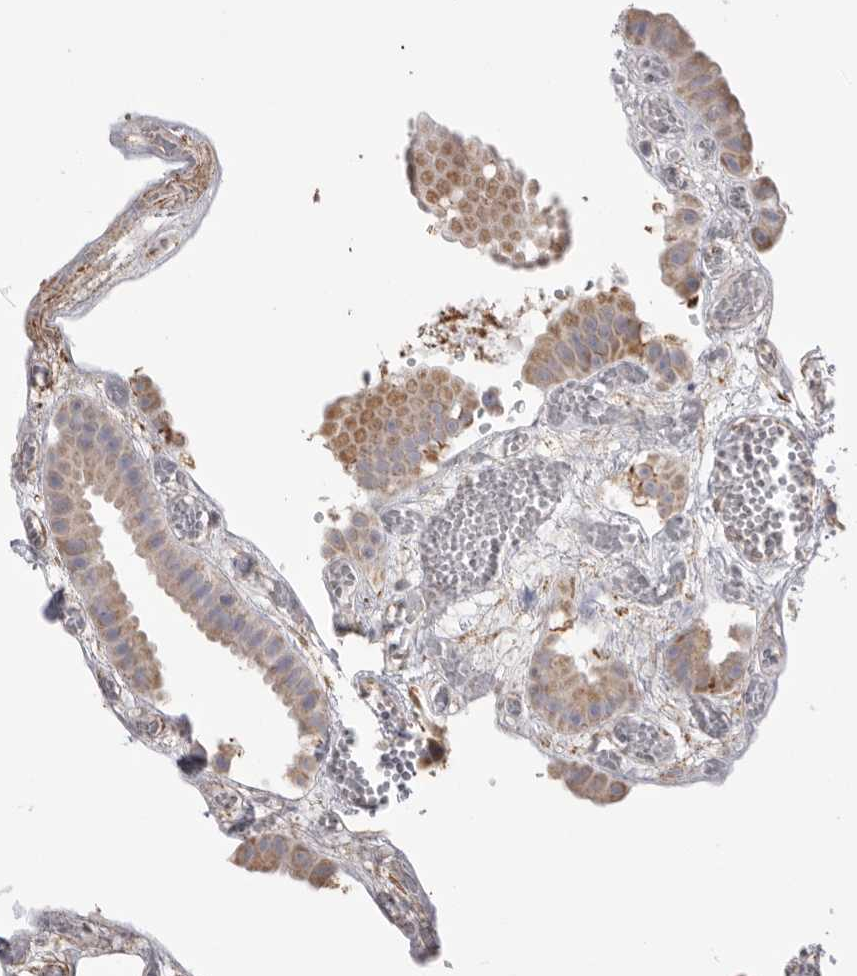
{"staining": {"intensity": "moderate", "quantity": "25%-75%", "location": "cytoplasmic/membranous"}, "tissue": "gallbladder", "cell_type": "Glandular cells", "image_type": "normal", "snomed": [{"axis": "morphology", "description": "Normal tissue, NOS"}, {"axis": "topography", "description": "Gallbladder"}], "caption": "This photomicrograph demonstrates immunohistochemistry (IHC) staining of unremarkable gallbladder, with medium moderate cytoplasmic/membranous positivity in approximately 25%-75% of glandular cells.", "gene": "VDAC3", "patient": {"sex": "female", "age": 64}}